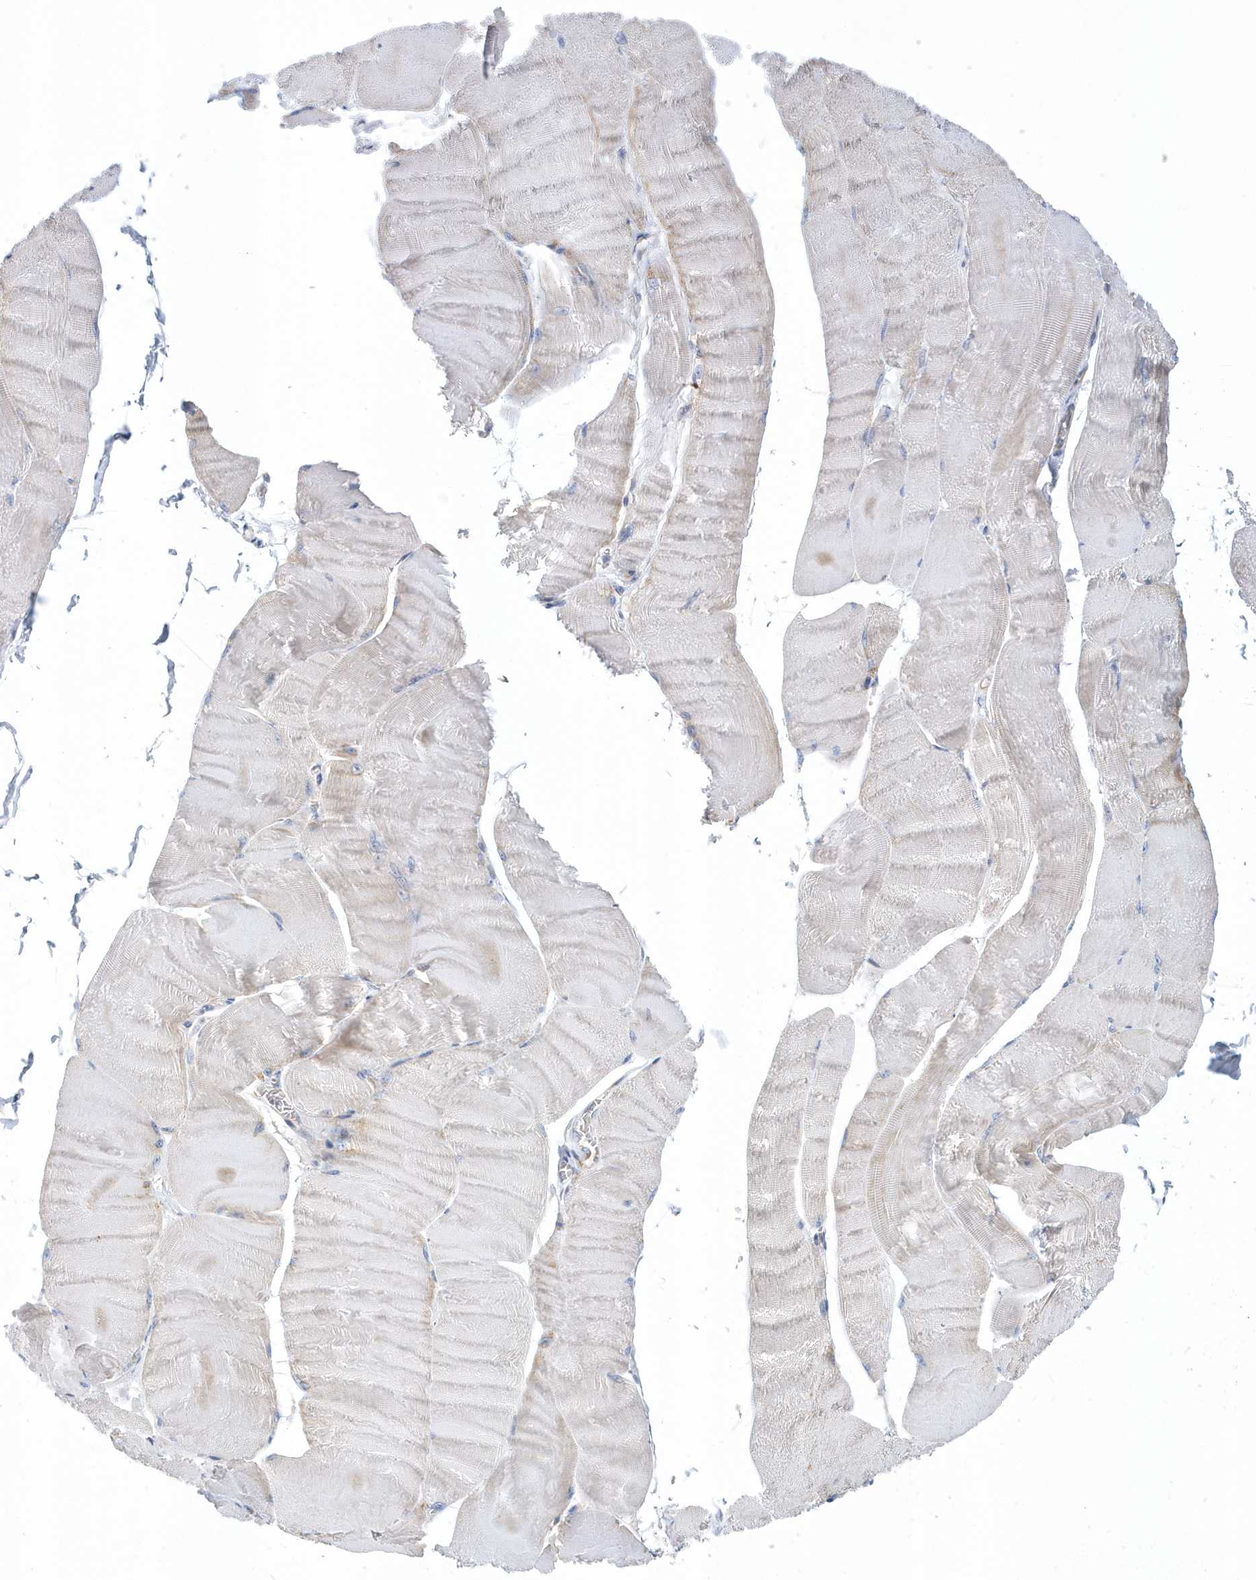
{"staining": {"intensity": "weak", "quantity": "<25%", "location": "cytoplasmic/membranous"}, "tissue": "skeletal muscle", "cell_type": "Myocytes", "image_type": "normal", "snomed": [{"axis": "morphology", "description": "Normal tissue, NOS"}, {"axis": "morphology", "description": "Basal cell carcinoma"}, {"axis": "topography", "description": "Skeletal muscle"}], "caption": "Skeletal muscle stained for a protein using immunohistochemistry (IHC) exhibits no expression myocytes.", "gene": "VWA5B2", "patient": {"sex": "female", "age": 64}}